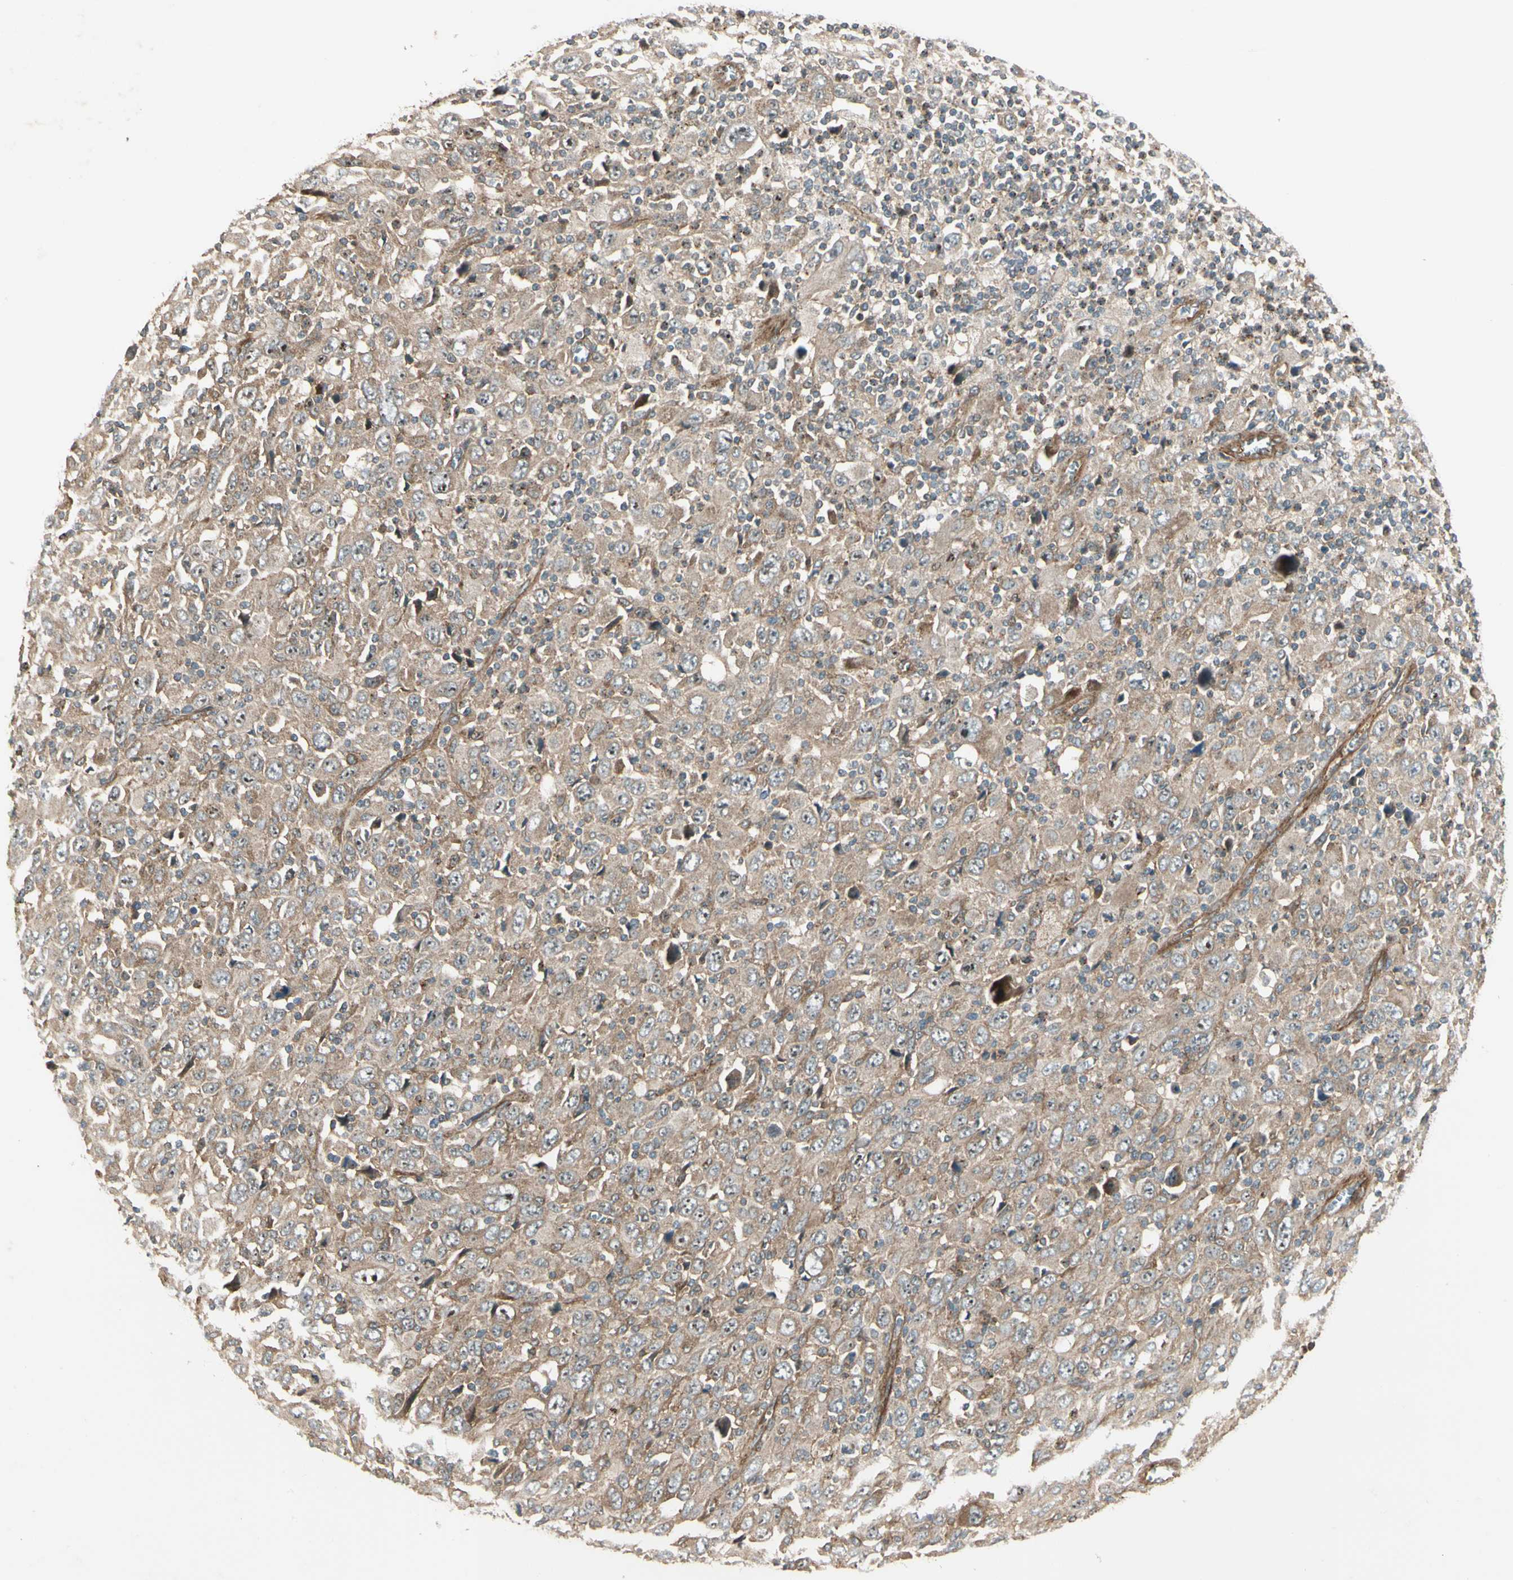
{"staining": {"intensity": "moderate", "quantity": ">75%", "location": "cytoplasmic/membranous"}, "tissue": "melanoma", "cell_type": "Tumor cells", "image_type": "cancer", "snomed": [{"axis": "morphology", "description": "Malignant melanoma, Metastatic site"}, {"axis": "topography", "description": "Skin"}], "caption": "Melanoma was stained to show a protein in brown. There is medium levels of moderate cytoplasmic/membranous positivity in about >75% of tumor cells. (IHC, brightfield microscopy, high magnification).", "gene": "FKBP15", "patient": {"sex": "female", "age": 56}}